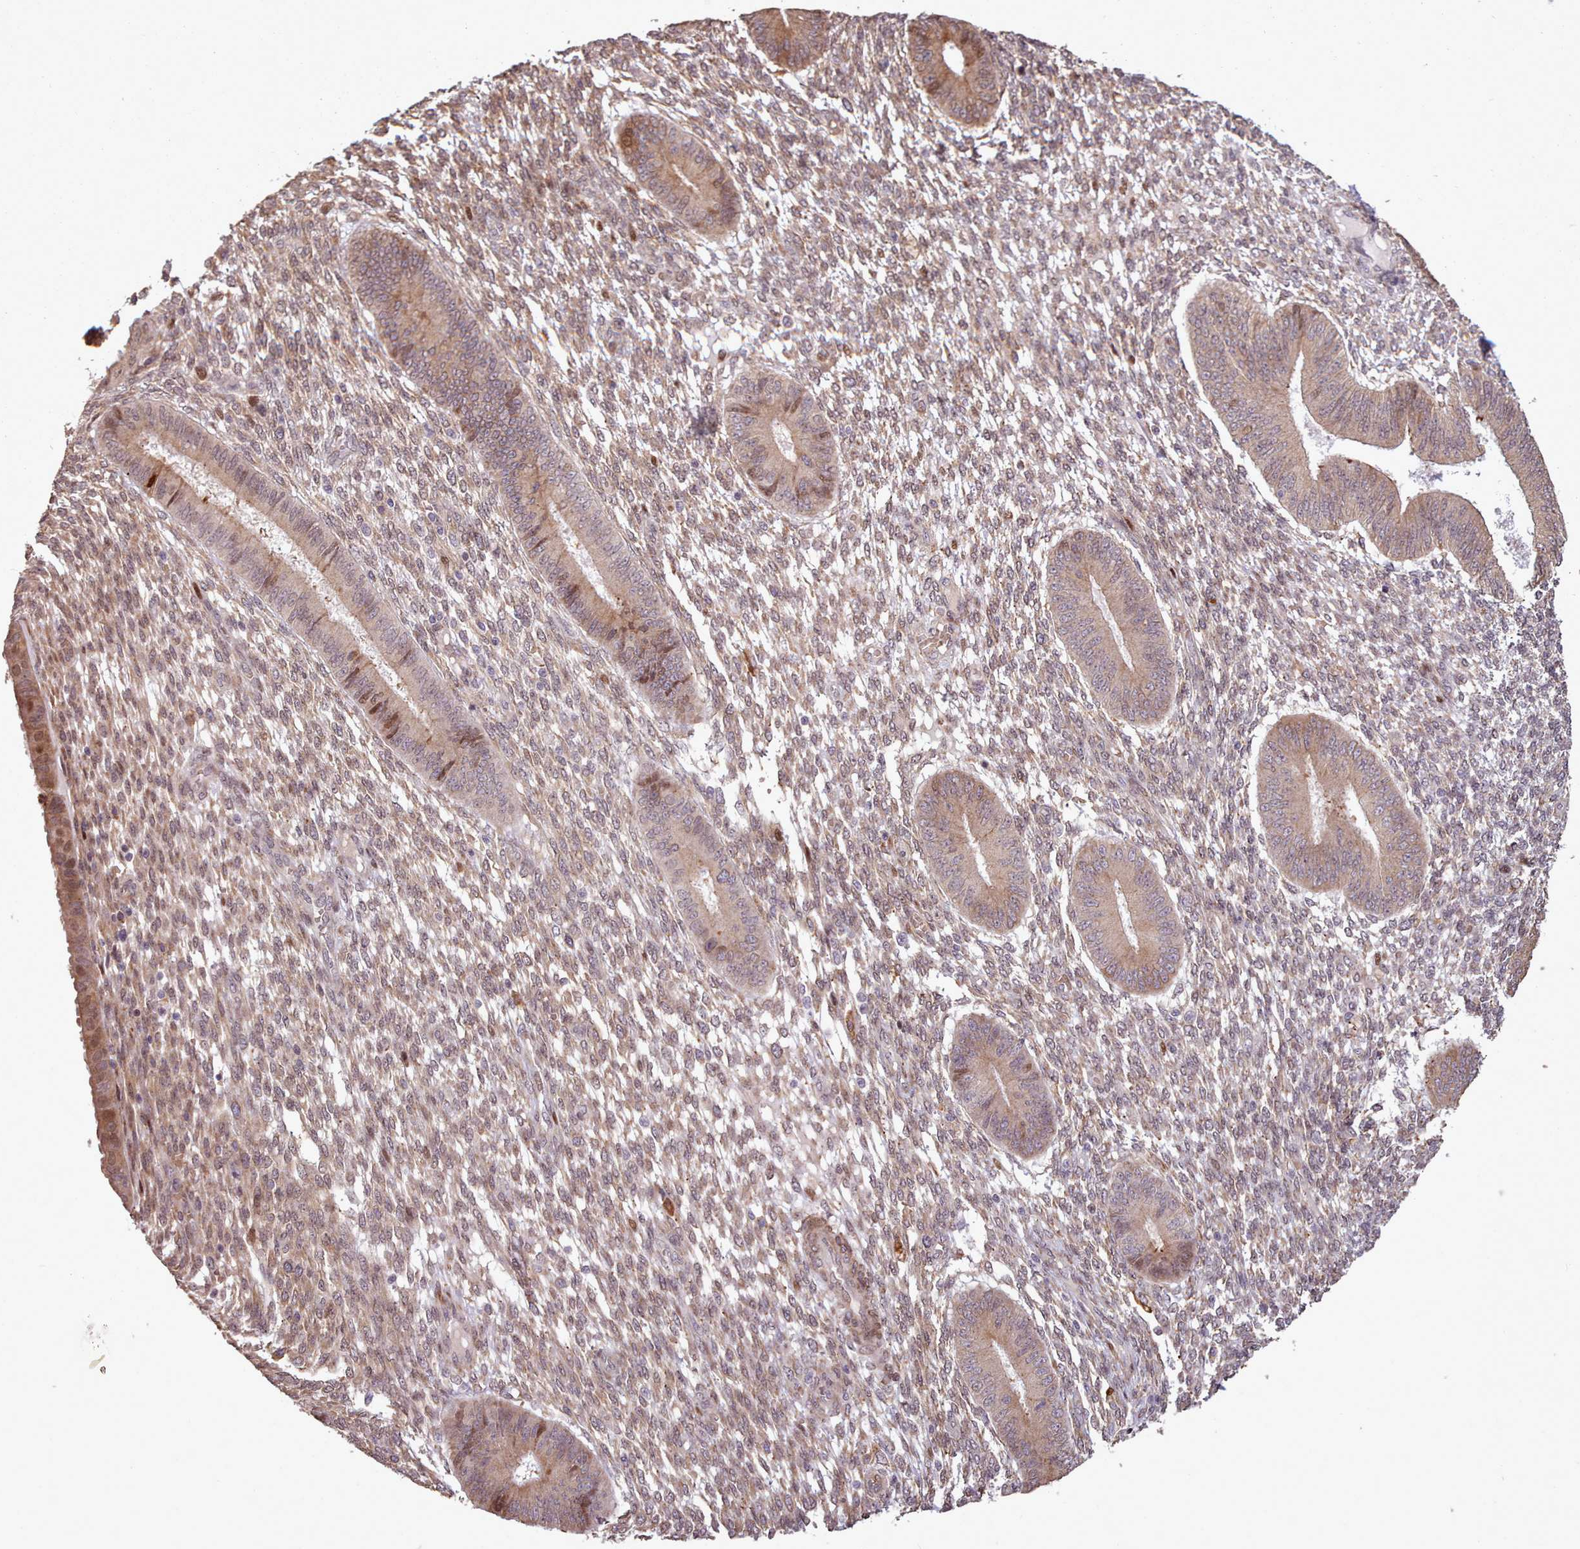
{"staining": {"intensity": "weak", "quantity": "25%-75%", "location": "cytoplasmic/membranous,nuclear"}, "tissue": "endometrium", "cell_type": "Cells in endometrial stroma", "image_type": "normal", "snomed": [{"axis": "morphology", "description": "Normal tissue, NOS"}, {"axis": "topography", "description": "Endometrium"}], "caption": "This photomicrograph shows normal endometrium stained with immunohistochemistry to label a protein in brown. The cytoplasmic/membranous,nuclear of cells in endometrial stroma show weak positivity for the protein. Nuclei are counter-stained blue.", "gene": "CABP1", "patient": {"sex": "female", "age": 49}}